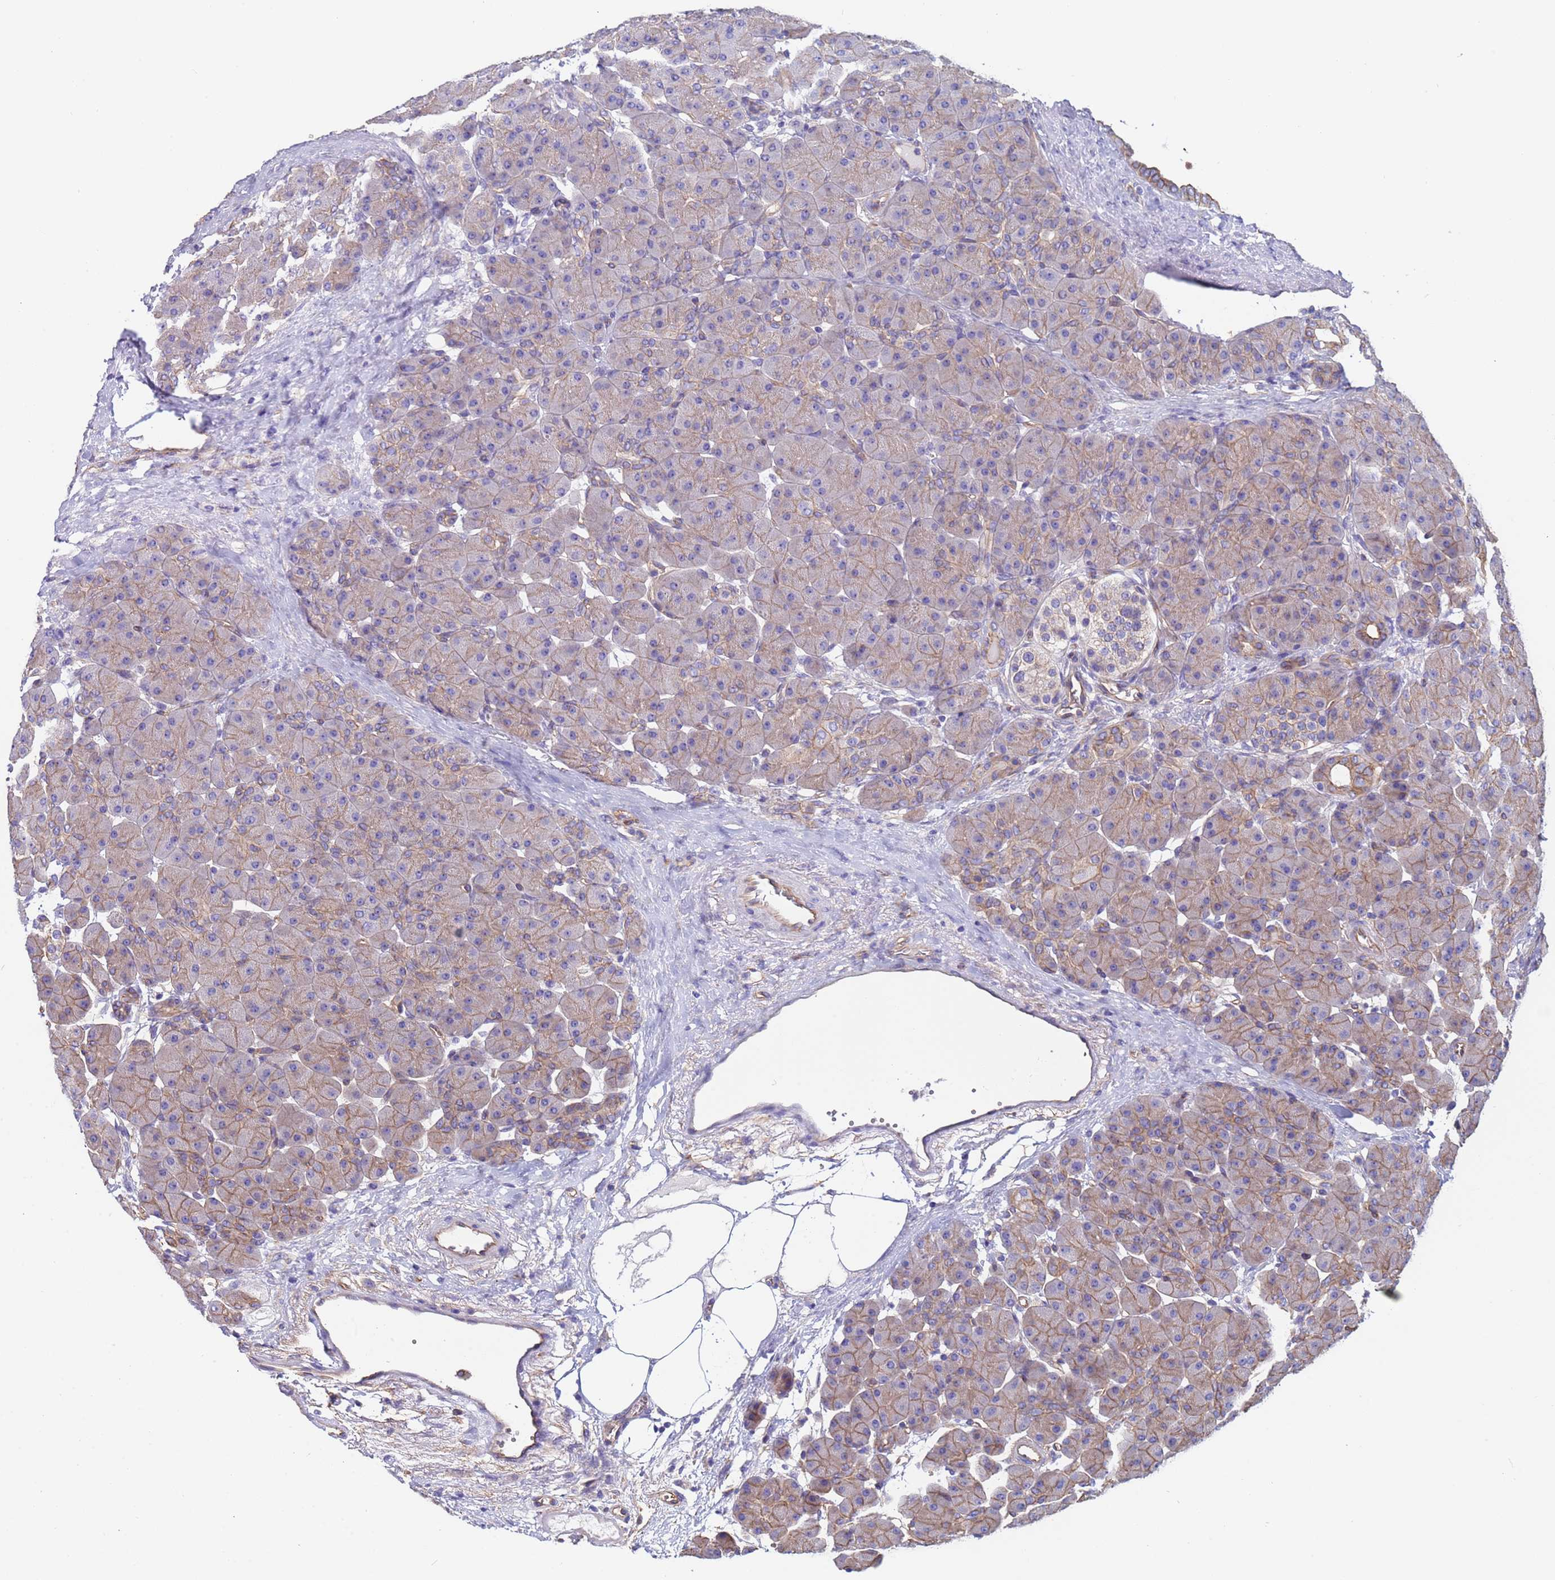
{"staining": {"intensity": "moderate", "quantity": ">75%", "location": "cytoplasmic/membranous"}, "tissue": "pancreas", "cell_type": "Exocrine glandular cells", "image_type": "normal", "snomed": [{"axis": "morphology", "description": "Normal tissue, NOS"}, {"axis": "topography", "description": "Pancreas"}], "caption": "Immunohistochemistry micrograph of normal pancreas: human pancreas stained using immunohistochemistry reveals medium levels of moderate protein expression localized specifically in the cytoplasmic/membranous of exocrine glandular cells, appearing as a cytoplasmic/membranous brown color.", "gene": "ZNF248", "patient": {"sex": "male", "age": 66}}